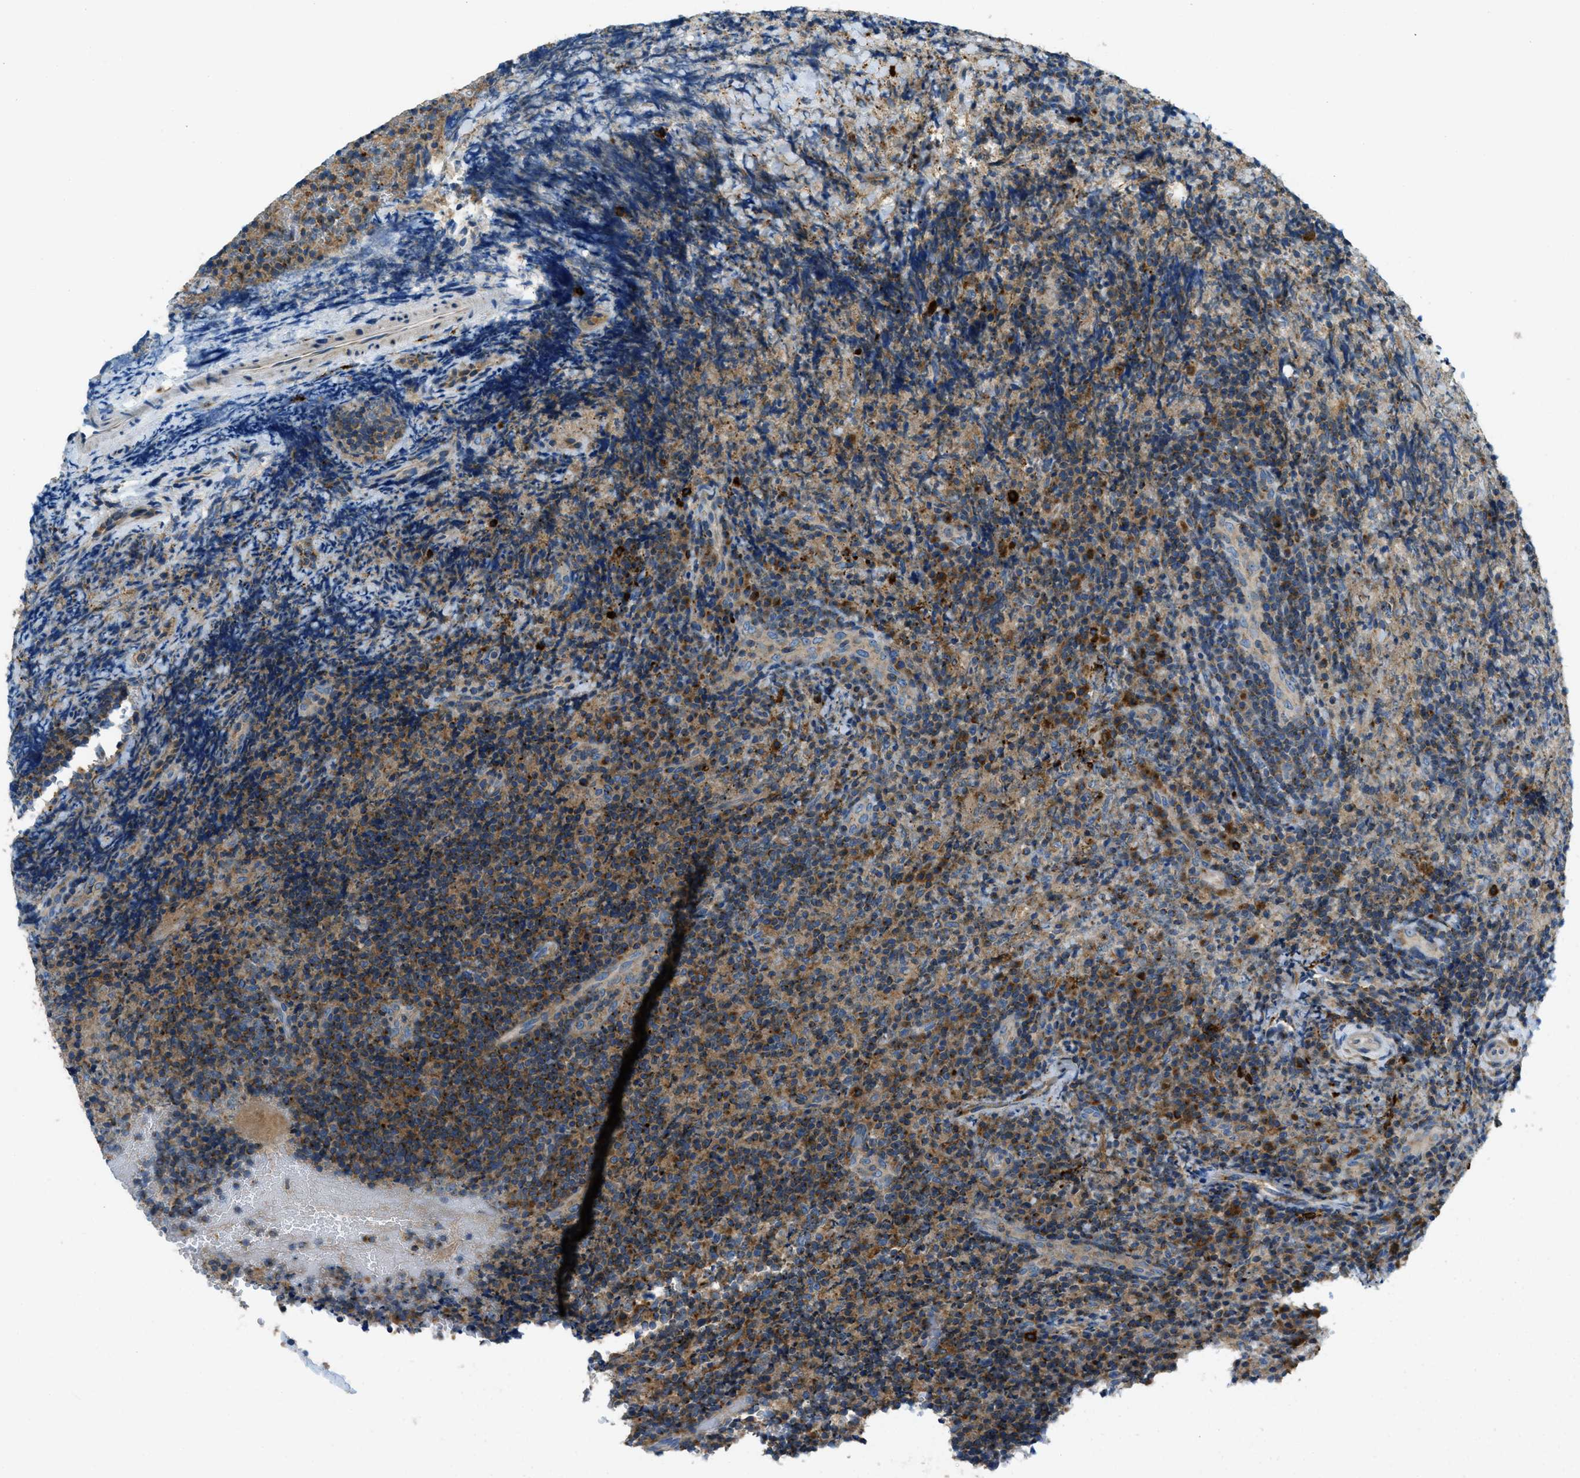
{"staining": {"intensity": "moderate", "quantity": ">75%", "location": "cytoplasmic/membranous"}, "tissue": "lymphoma", "cell_type": "Tumor cells", "image_type": "cancer", "snomed": [{"axis": "morphology", "description": "Malignant lymphoma, non-Hodgkin's type, High grade"}, {"axis": "topography", "description": "Tonsil"}], "caption": "This image shows malignant lymphoma, non-Hodgkin's type (high-grade) stained with immunohistochemistry (IHC) to label a protein in brown. The cytoplasmic/membranous of tumor cells show moderate positivity for the protein. Nuclei are counter-stained blue.", "gene": "RFFL", "patient": {"sex": "female", "age": 36}}